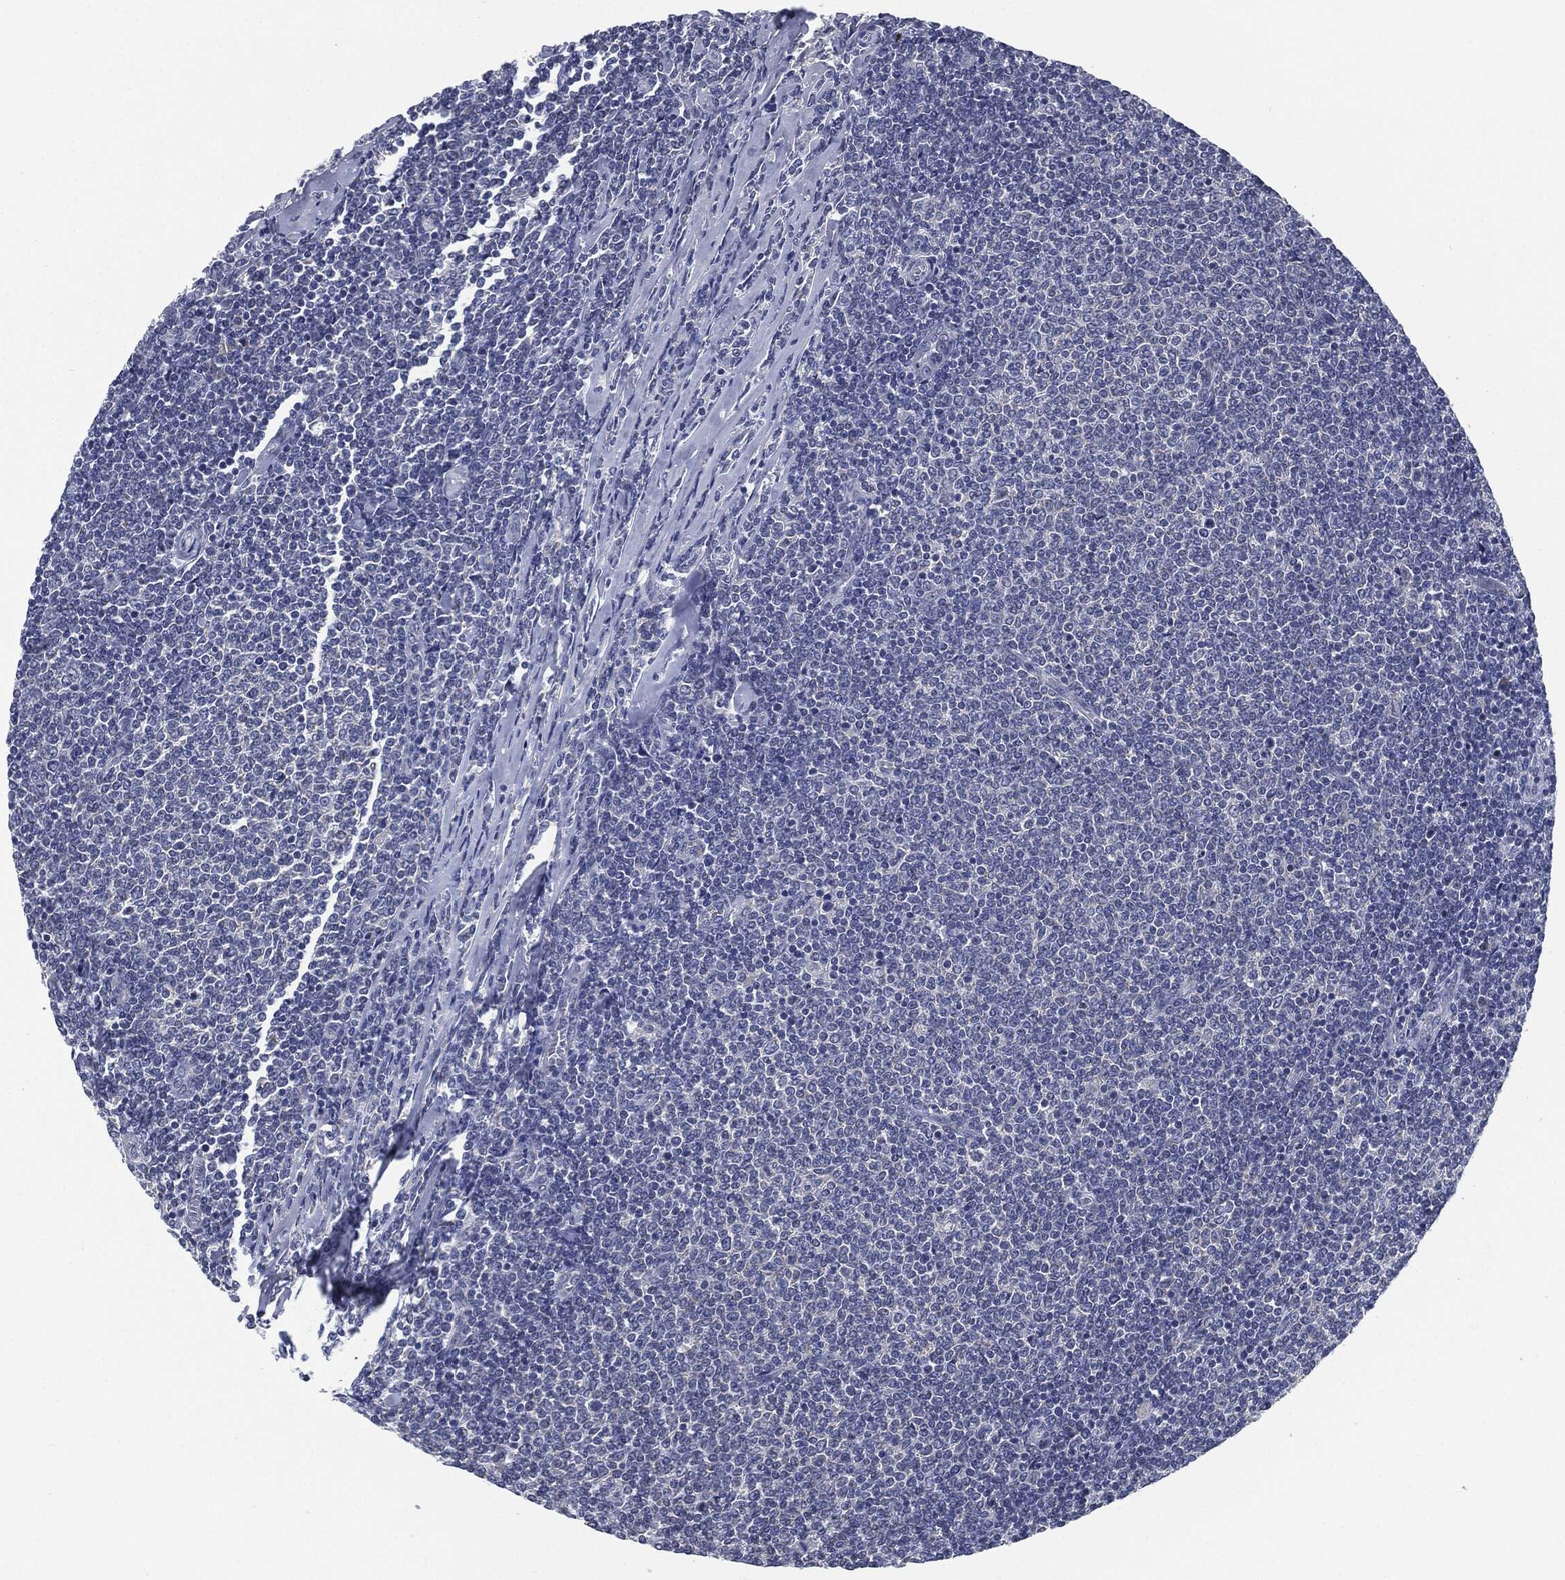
{"staining": {"intensity": "negative", "quantity": "none", "location": "none"}, "tissue": "lymphoma", "cell_type": "Tumor cells", "image_type": "cancer", "snomed": [{"axis": "morphology", "description": "Malignant lymphoma, non-Hodgkin's type, Low grade"}, {"axis": "topography", "description": "Lymph node"}], "caption": "Lymphoma stained for a protein using immunohistochemistry exhibits no staining tumor cells.", "gene": "SIGLEC9", "patient": {"sex": "male", "age": 52}}